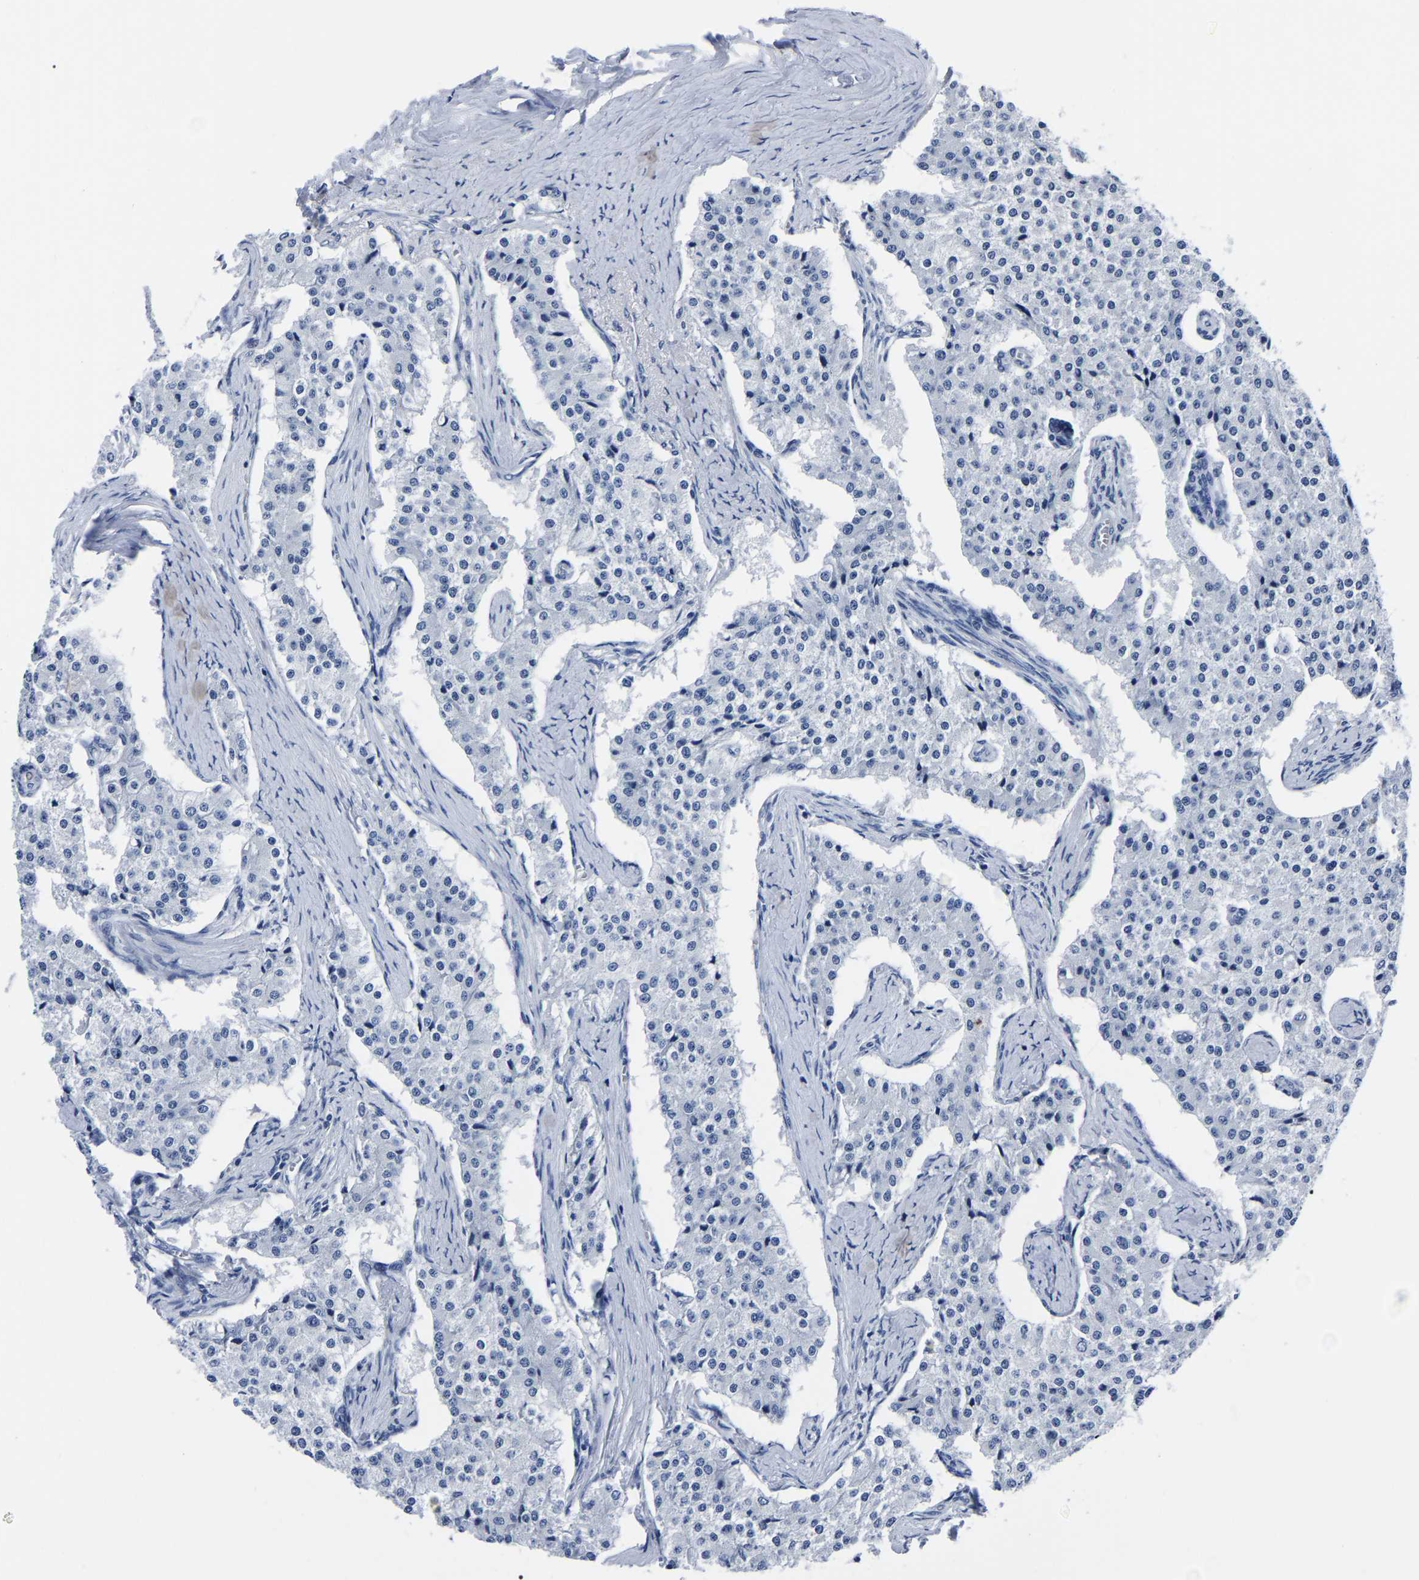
{"staining": {"intensity": "negative", "quantity": "none", "location": "none"}, "tissue": "carcinoid", "cell_type": "Tumor cells", "image_type": "cancer", "snomed": [{"axis": "morphology", "description": "Carcinoid, malignant, NOS"}, {"axis": "topography", "description": "Colon"}], "caption": "The micrograph demonstrates no staining of tumor cells in malignant carcinoid.", "gene": "IMPG2", "patient": {"sex": "female", "age": 52}}